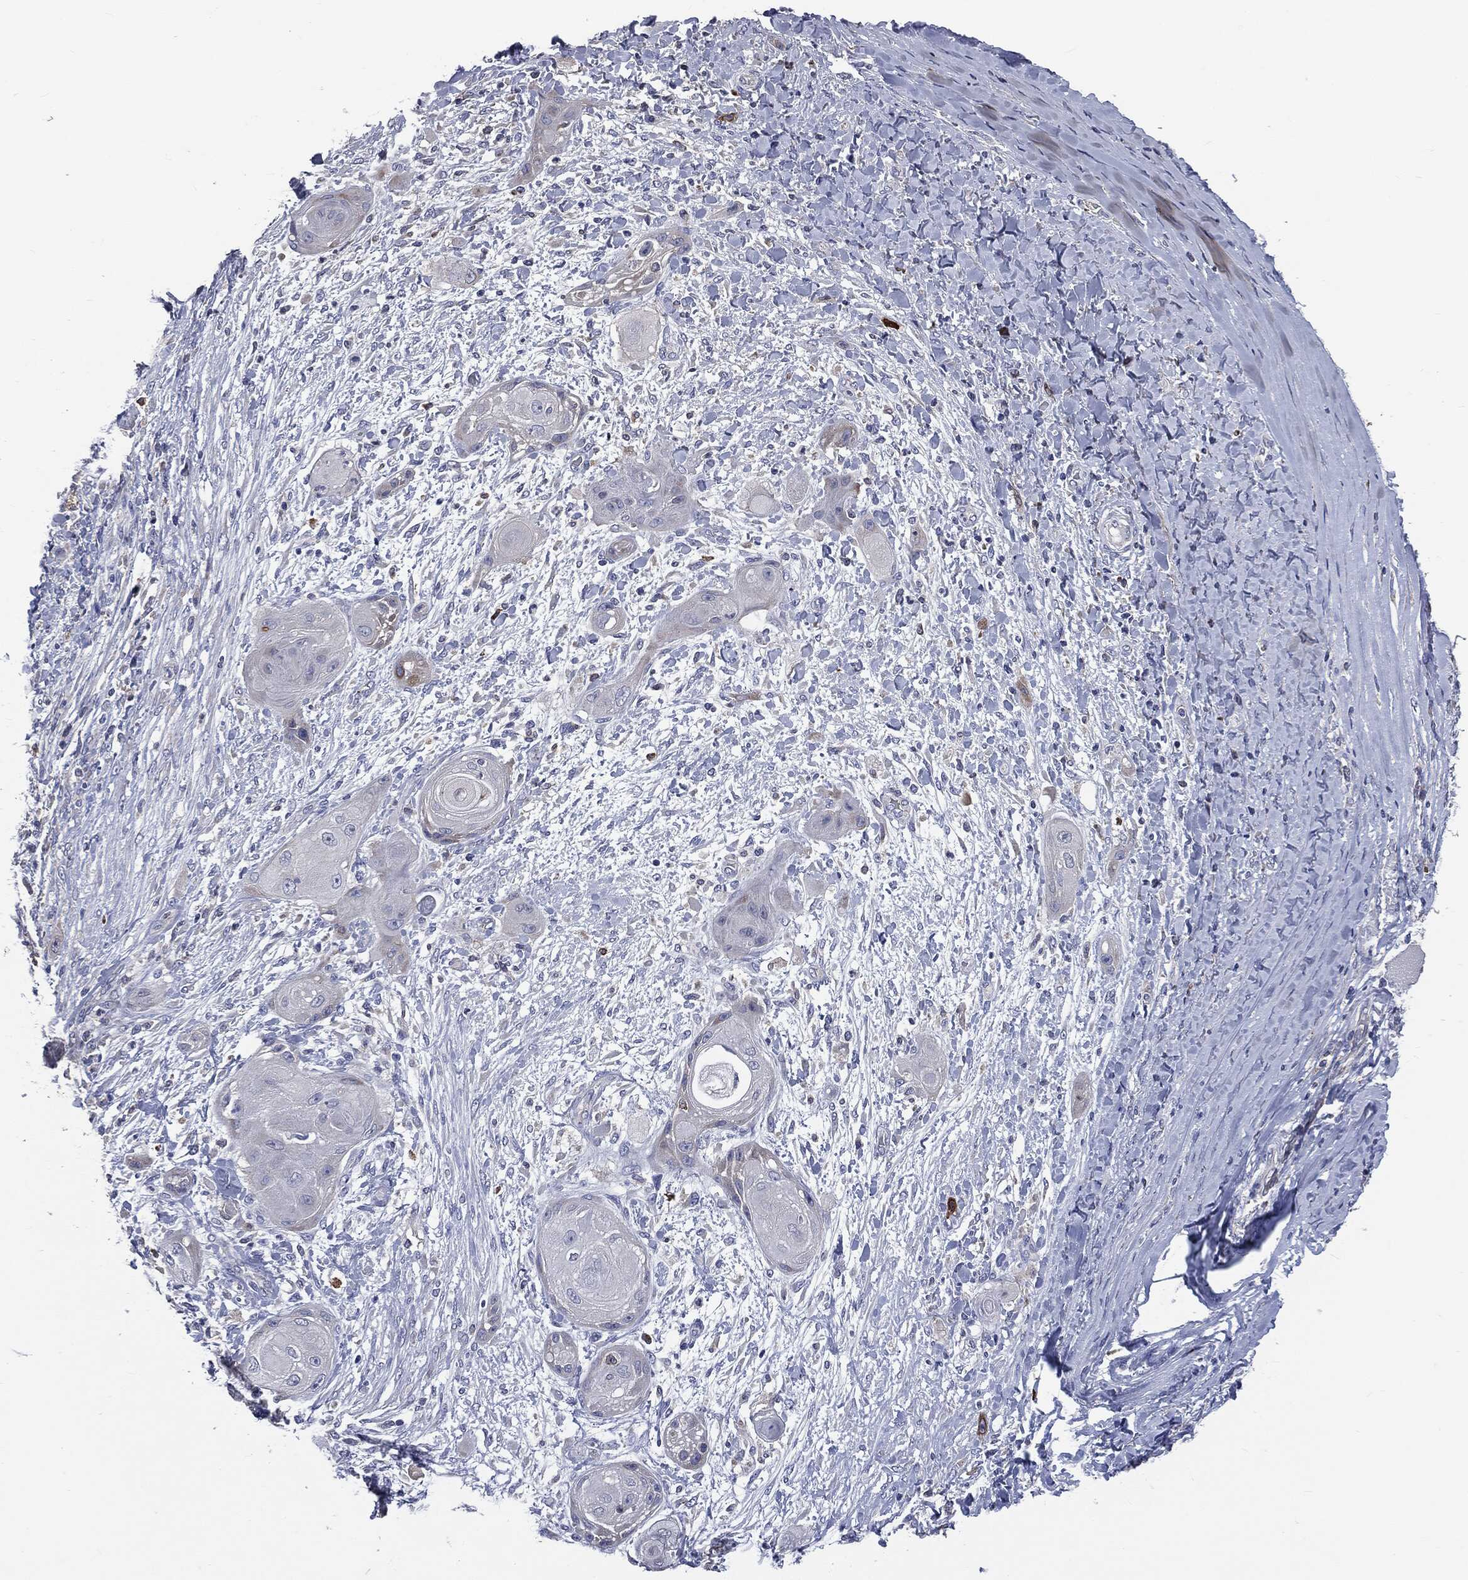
{"staining": {"intensity": "negative", "quantity": "none", "location": "none"}, "tissue": "skin cancer", "cell_type": "Tumor cells", "image_type": "cancer", "snomed": [{"axis": "morphology", "description": "Squamous cell carcinoma, NOS"}, {"axis": "topography", "description": "Skin"}], "caption": "Immunohistochemistry photomicrograph of skin cancer (squamous cell carcinoma) stained for a protein (brown), which displays no positivity in tumor cells.", "gene": "PTGS2", "patient": {"sex": "male", "age": 62}}